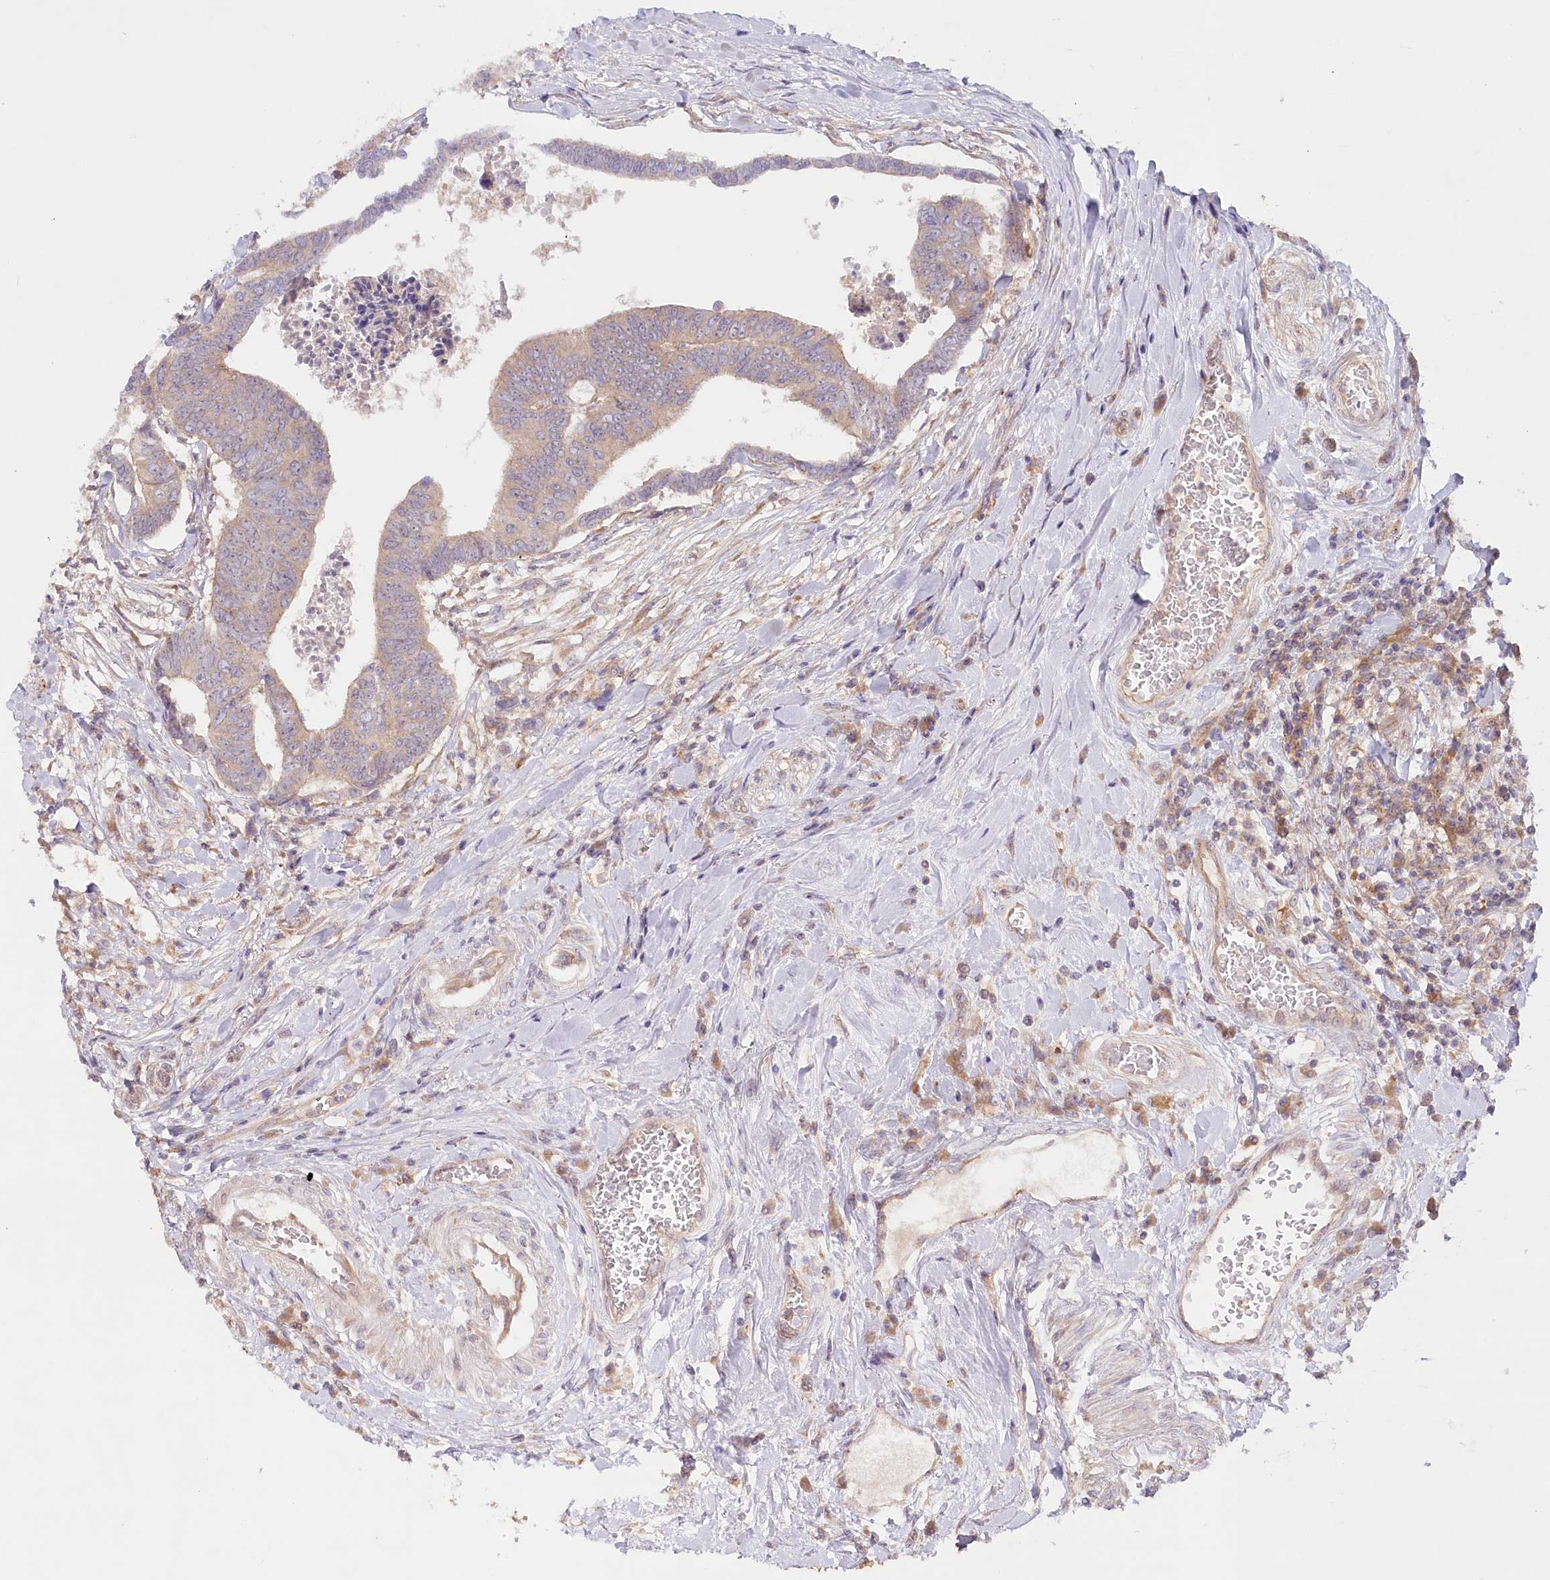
{"staining": {"intensity": "moderate", "quantity": ">75%", "location": "cytoplasmic/membranous"}, "tissue": "colorectal cancer", "cell_type": "Tumor cells", "image_type": "cancer", "snomed": [{"axis": "morphology", "description": "Adenocarcinoma, NOS"}, {"axis": "topography", "description": "Rectum"}], "caption": "Immunohistochemistry (IHC) (DAB (3,3'-diaminobenzidine)) staining of adenocarcinoma (colorectal) demonstrates moderate cytoplasmic/membranous protein staining in about >75% of tumor cells.", "gene": "TNIP1", "patient": {"sex": "female", "age": 65}}